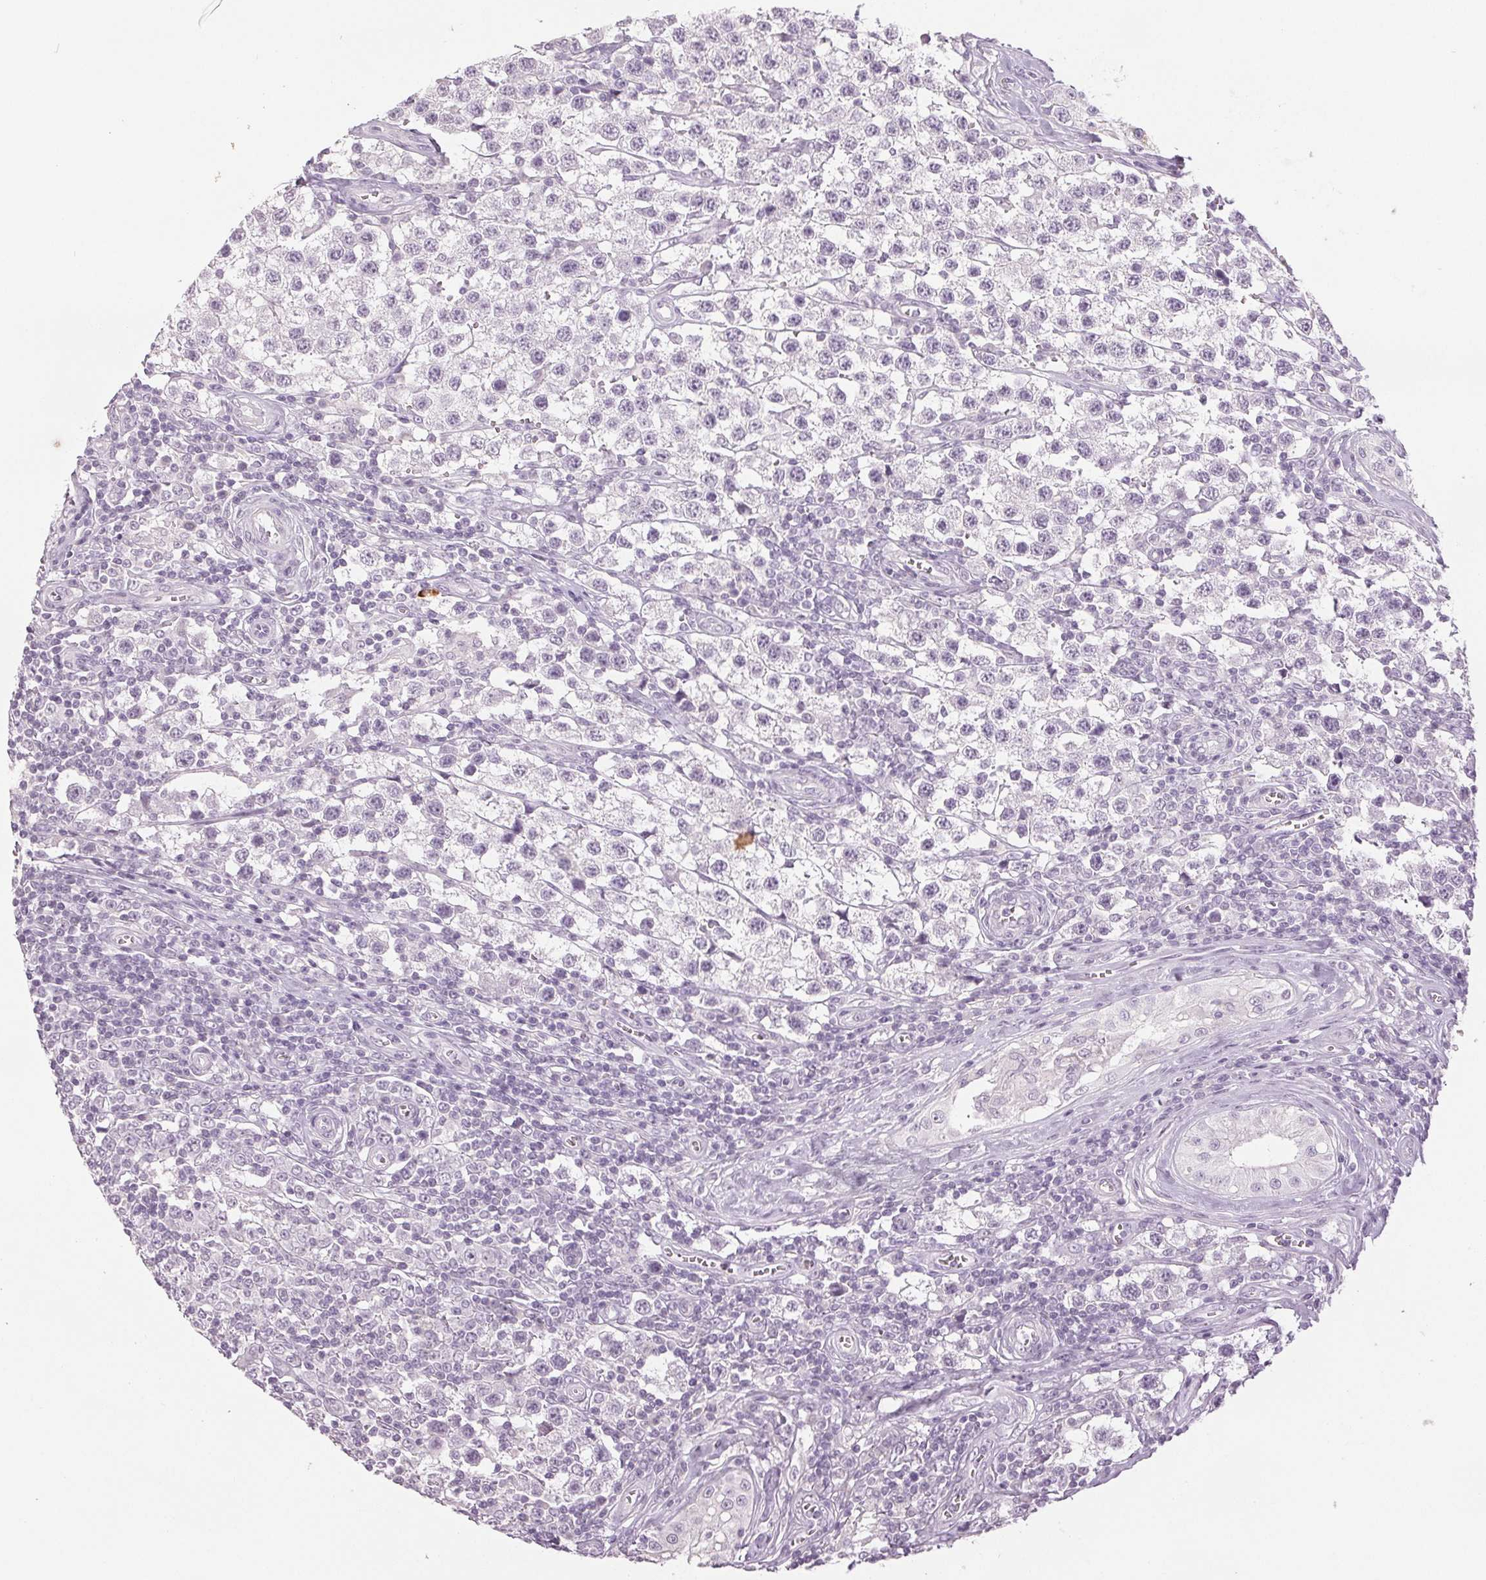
{"staining": {"intensity": "negative", "quantity": "none", "location": "none"}, "tissue": "testis cancer", "cell_type": "Tumor cells", "image_type": "cancer", "snomed": [{"axis": "morphology", "description": "Seminoma, NOS"}, {"axis": "topography", "description": "Testis"}], "caption": "Protein analysis of testis seminoma exhibits no significant staining in tumor cells.", "gene": "LTF", "patient": {"sex": "male", "age": 34}}